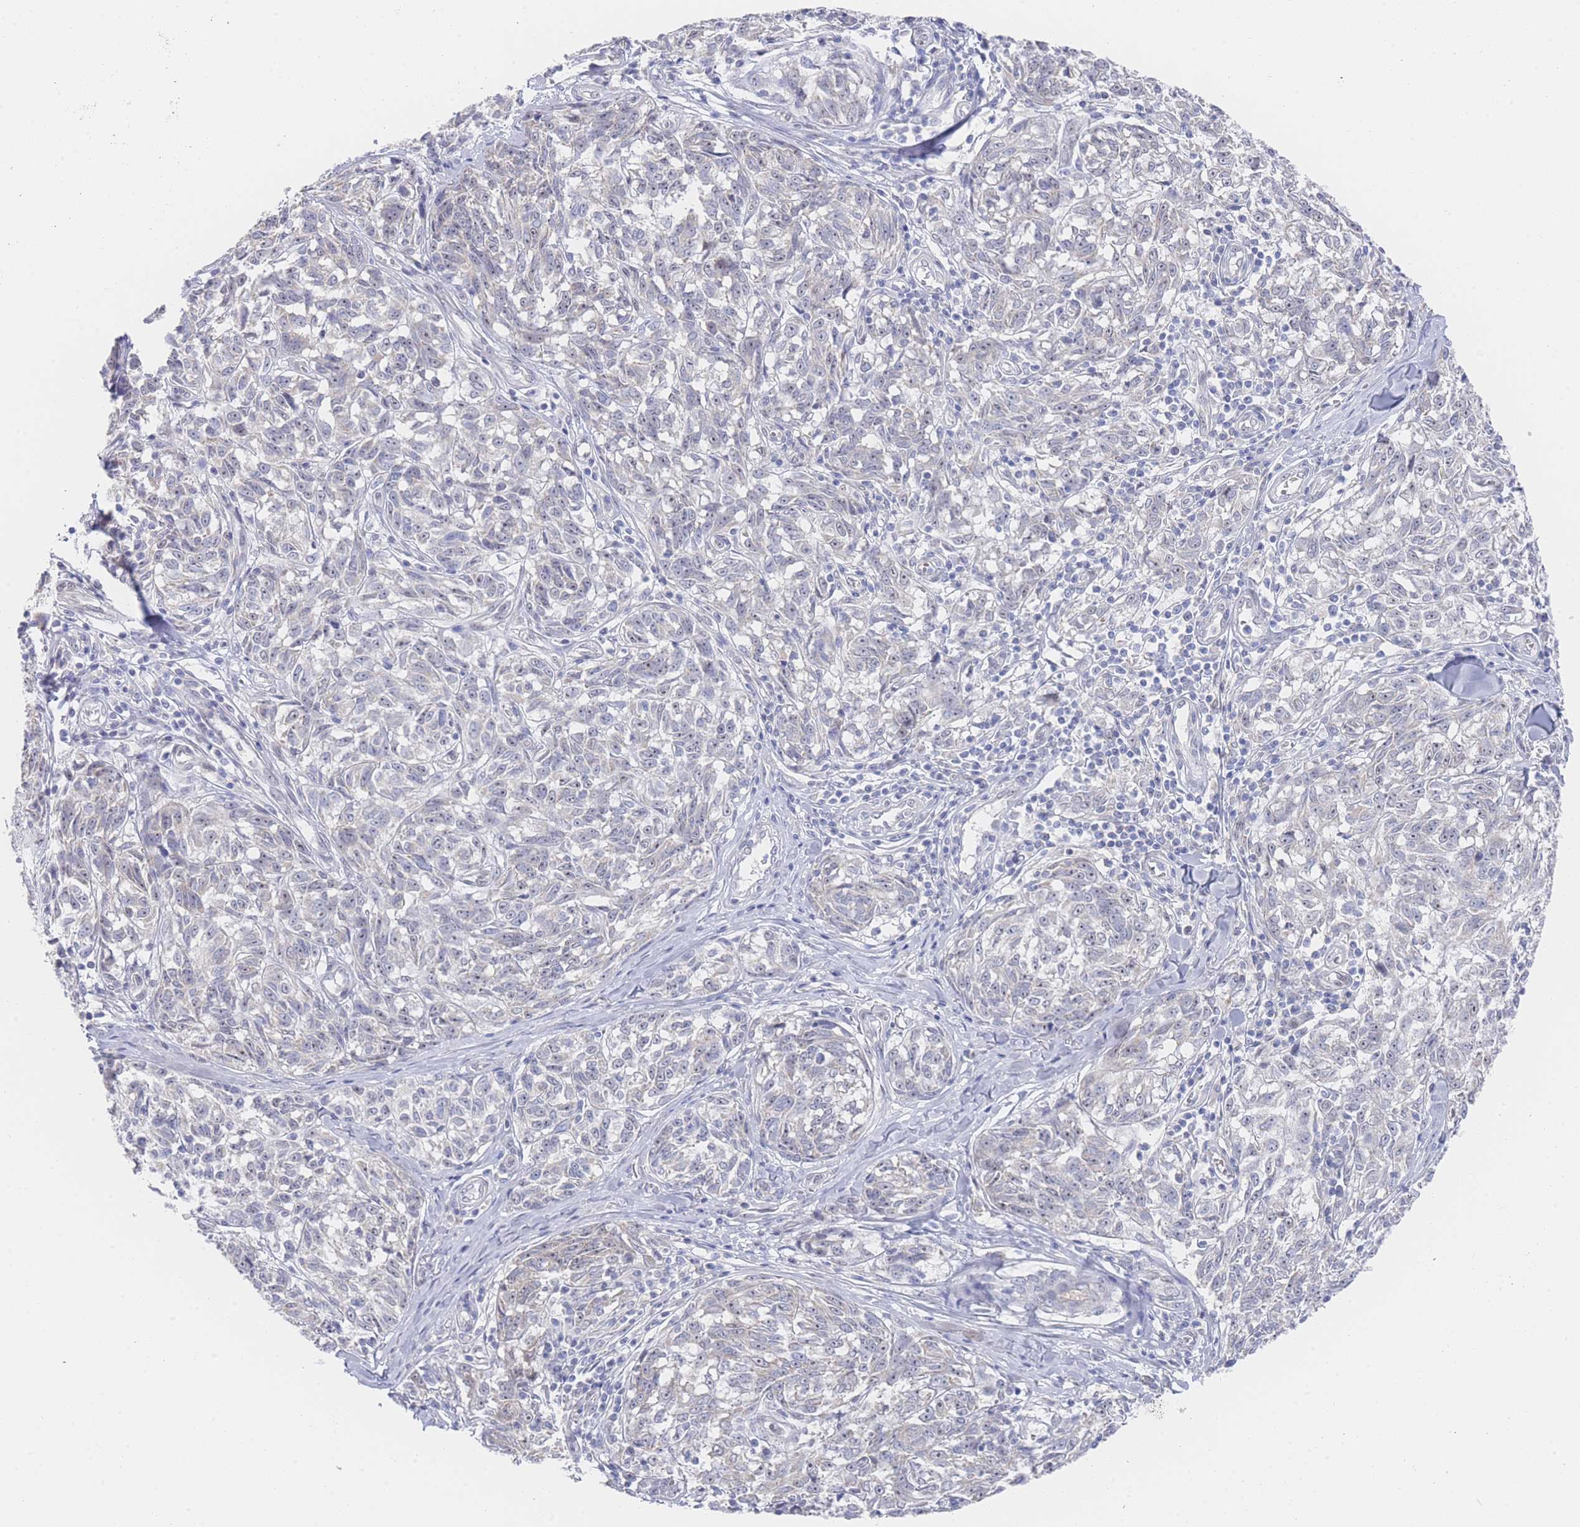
{"staining": {"intensity": "negative", "quantity": "none", "location": "none"}, "tissue": "melanoma", "cell_type": "Tumor cells", "image_type": "cancer", "snomed": [{"axis": "morphology", "description": "Normal tissue, NOS"}, {"axis": "morphology", "description": "Malignant melanoma, NOS"}, {"axis": "topography", "description": "Skin"}], "caption": "Protein analysis of malignant melanoma reveals no significant positivity in tumor cells.", "gene": "ZNF142", "patient": {"sex": "female", "age": 64}}